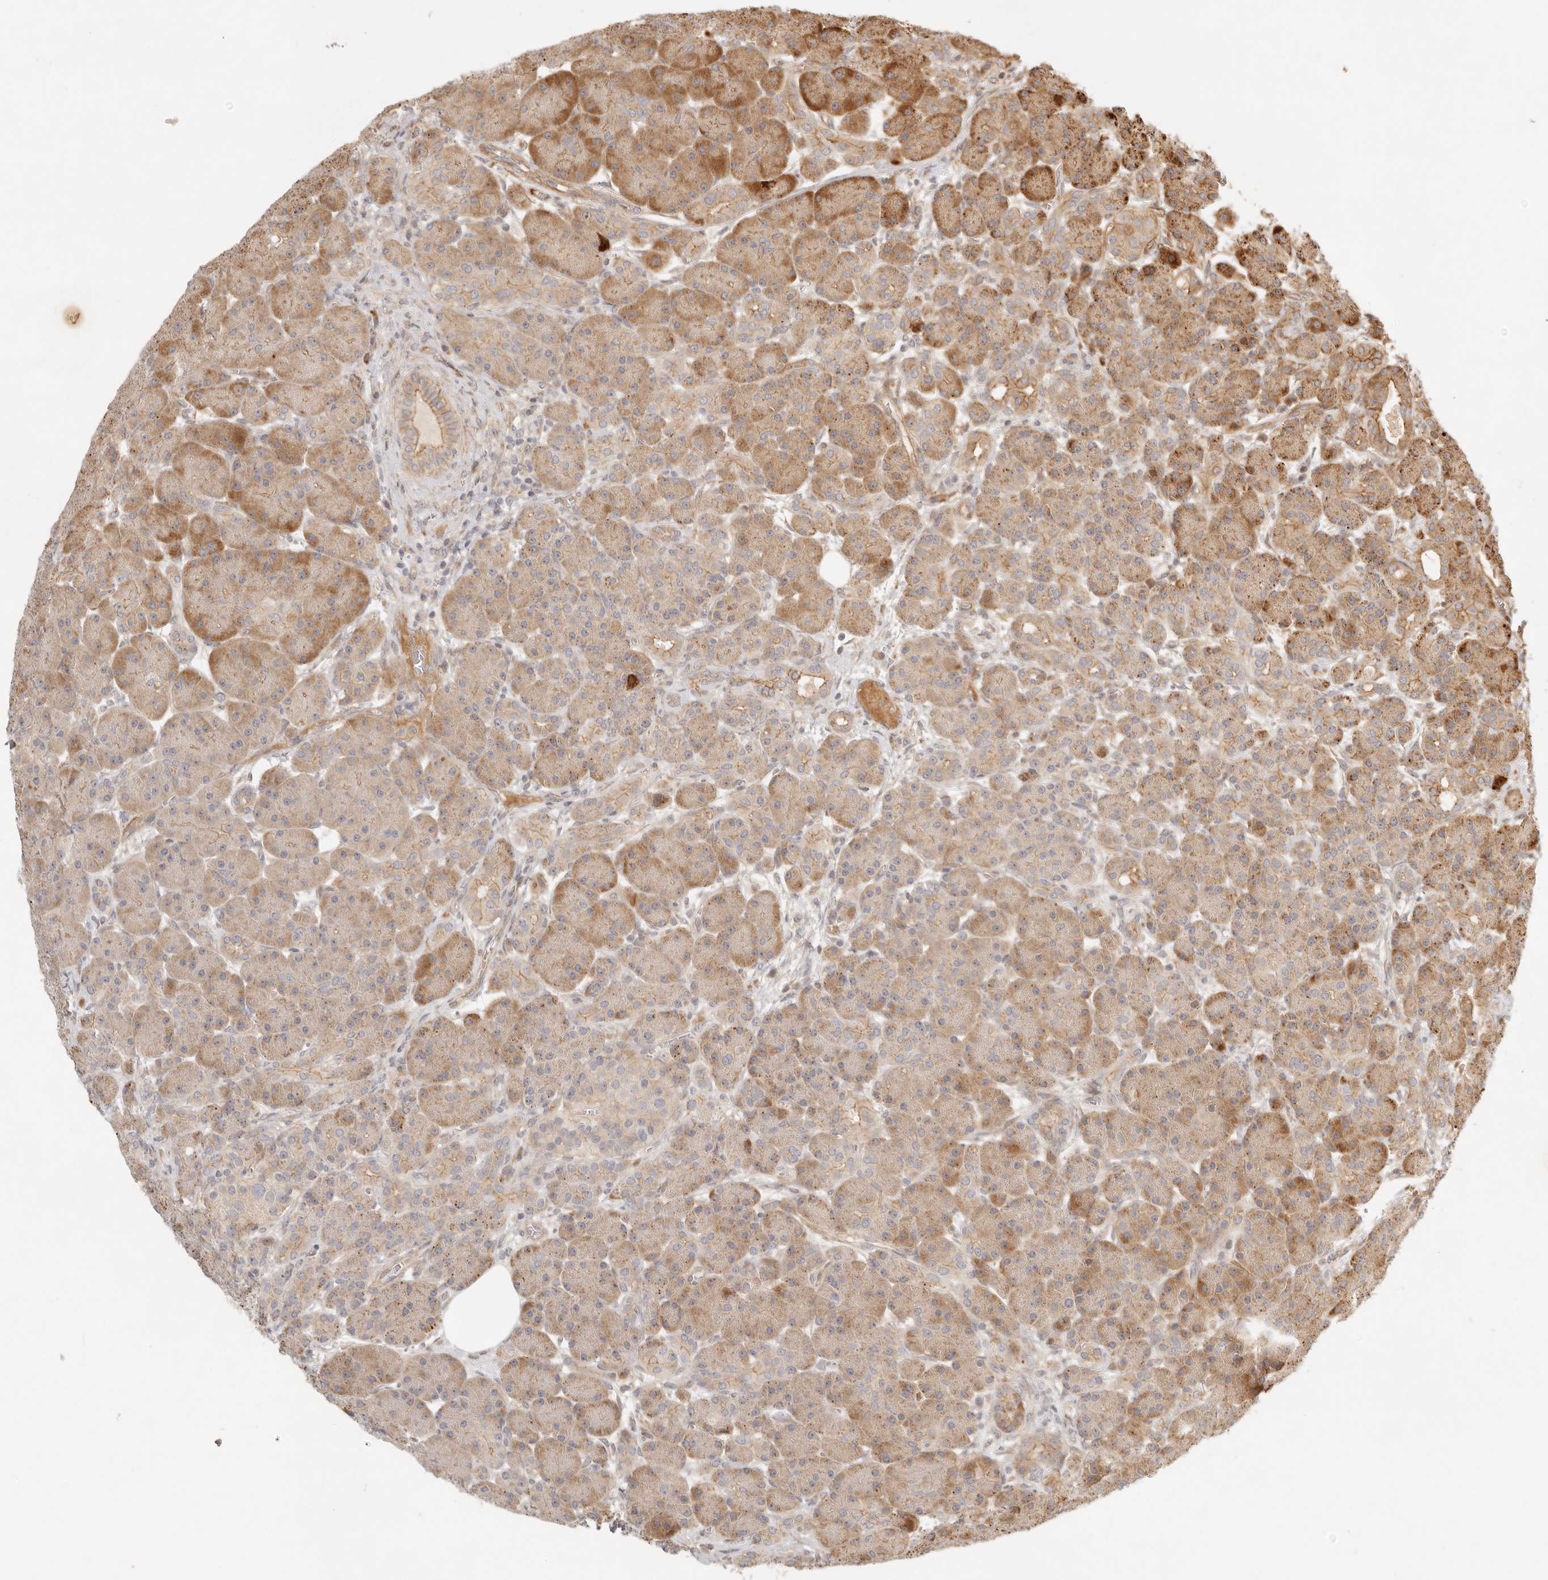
{"staining": {"intensity": "strong", "quantity": "25%-75%", "location": "cytoplasmic/membranous"}, "tissue": "pancreas", "cell_type": "Exocrine glandular cells", "image_type": "normal", "snomed": [{"axis": "morphology", "description": "Normal tissue, NOS"}, {"axis": "topography", "description": "Pancreas"}], "caption": "A brown stain highlights strong cytoplasmic/membranous expression of a protein in exocrine glandular cells of benign pancreas. (brown staining indicates protein expression, while blue staining denotes nuclei).", "gene": "KLHL38", "patient": {"sex": "male", "age": 63}}